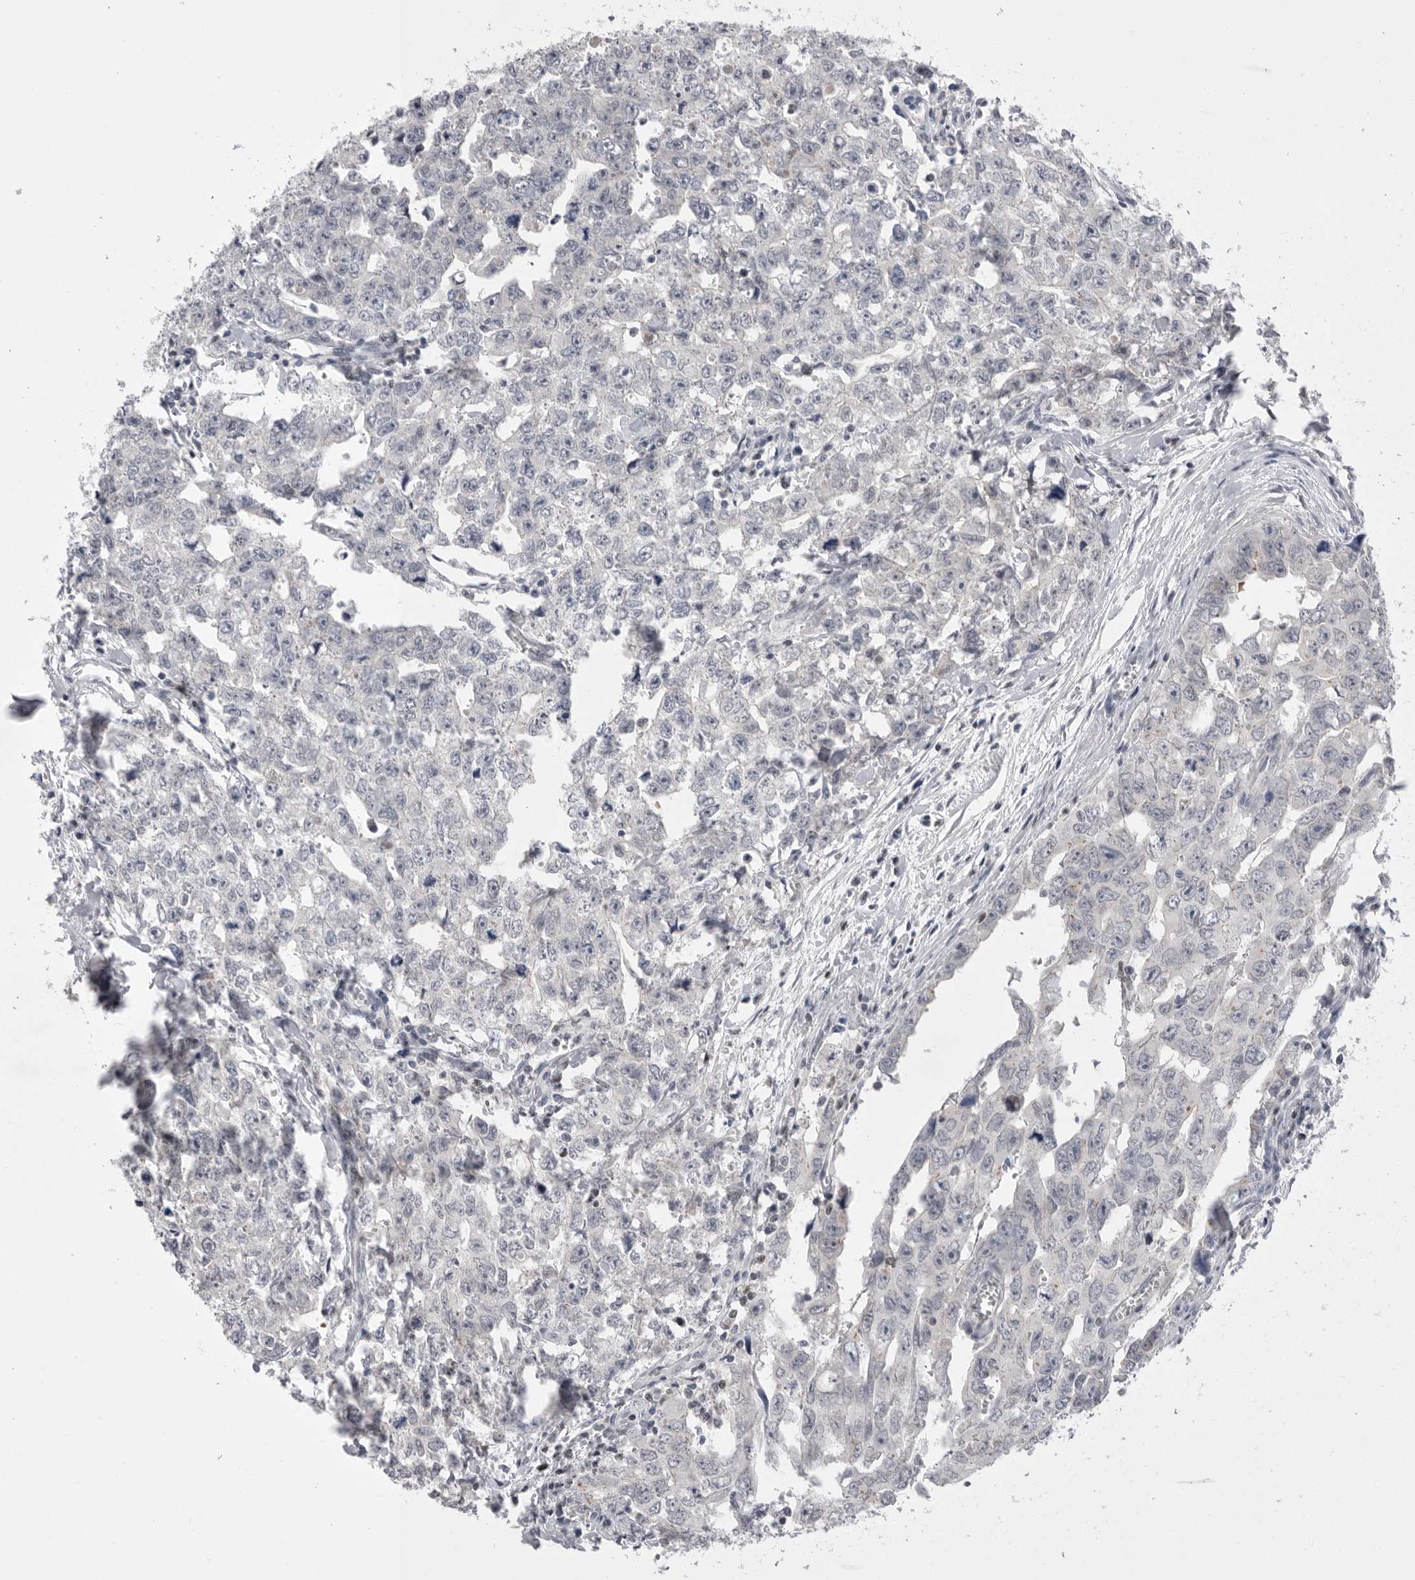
{"staining": {"intensity": "negative", "quantity": "none", "location": "none"}, "tissue": "testis cancer", "cell_type": "Tumor cells", "image_type": "cancer", "snomed": [{"axis": "morphology", "description": "Carcinoma, Embryonal, NOS"}, {"axis": "topography", "description": "Testis"}], "caption": "Immunohistochemistry photomicrograph of embryonal carcinoma (testis) stained for a protein (brown), which exhibits no positivity in tumor cells. Brightfield microscopy of IHC stained with DAB (brown) and hematoxylin (blue), captured at high magnification.", "gene": "ZBTB7B", "patient": {"sex": "male", "age": 28}}